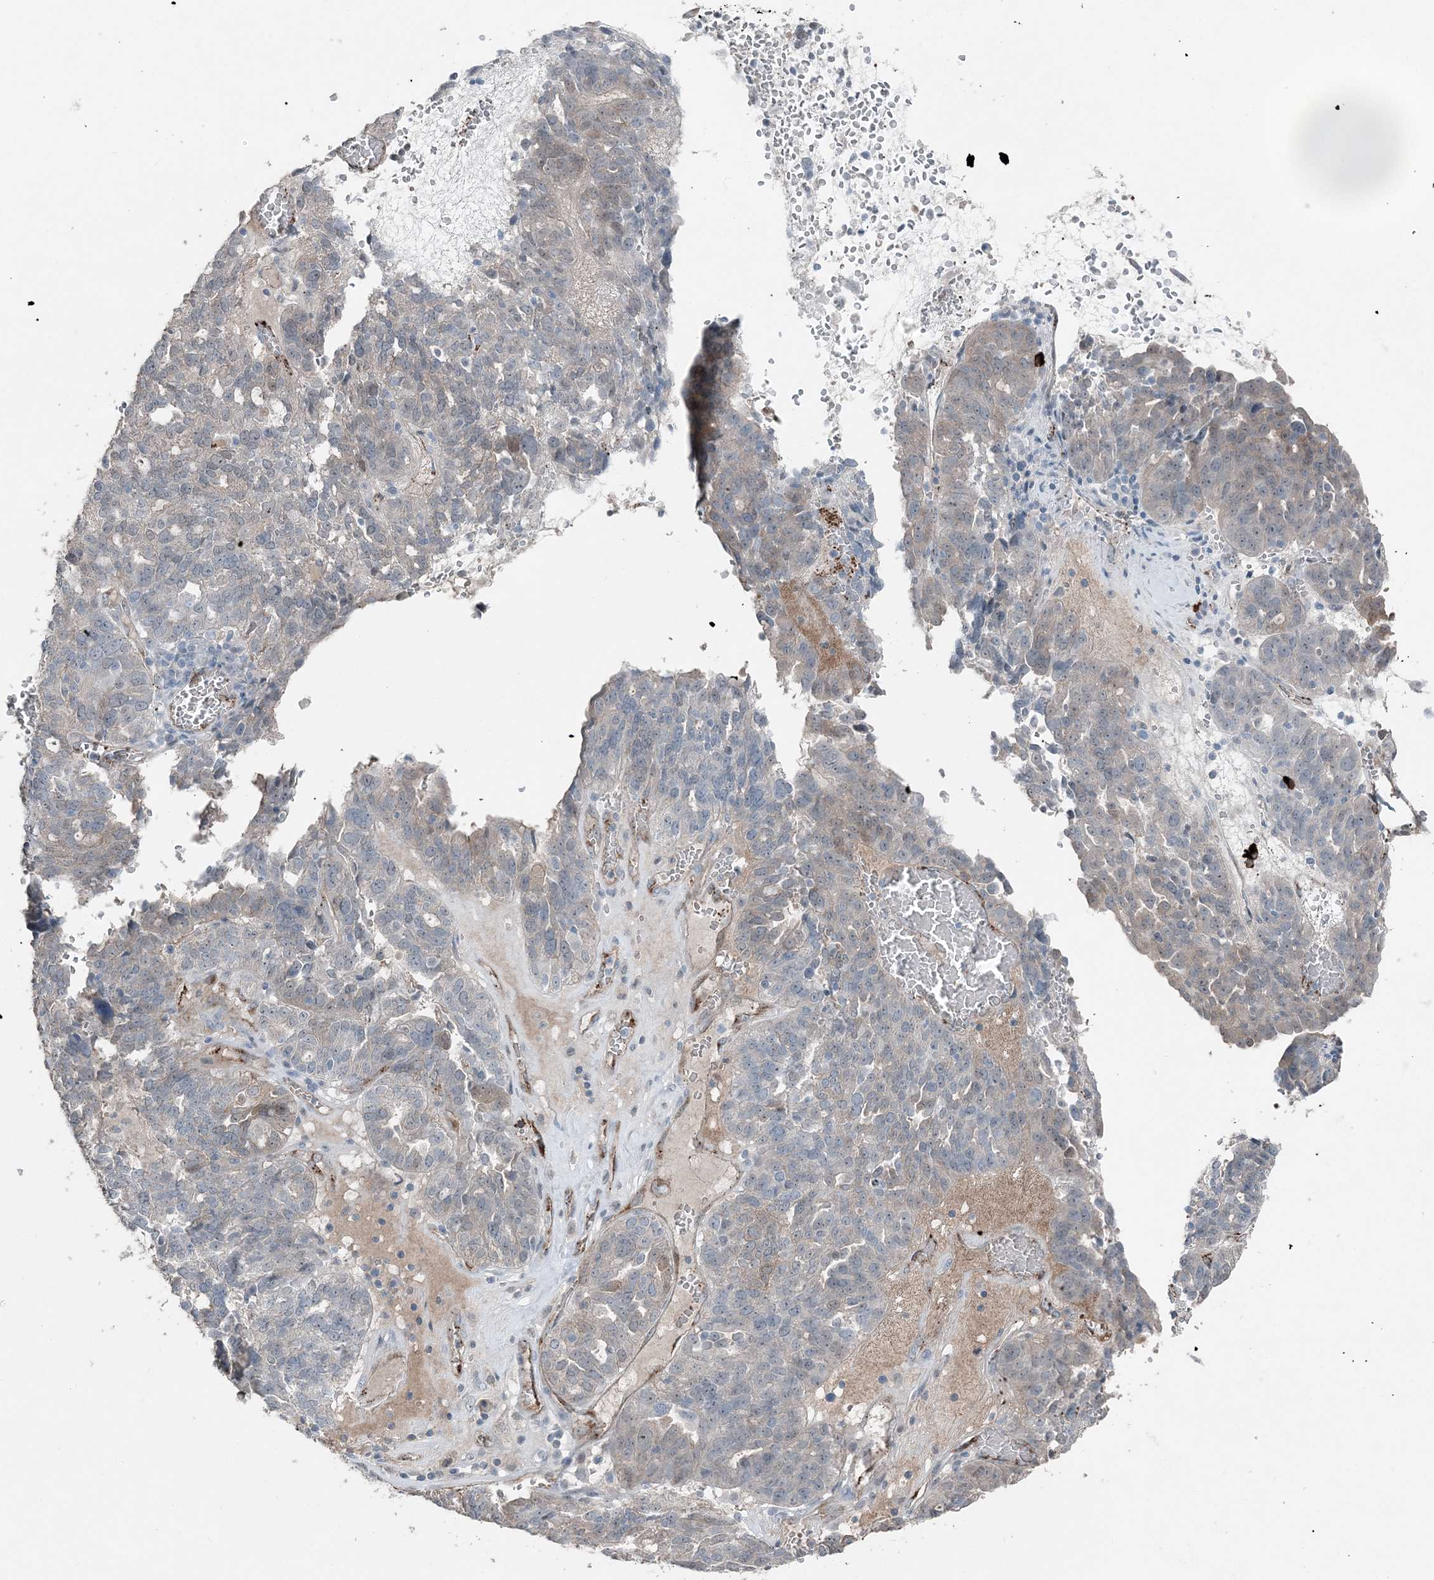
{"staining": {"intensity": "weak", "quantity": "<25%", "location": "cytoplasmic/membranous"}, "tissue": "ovarian cancer", "cell_type": "Tumor cells", "image_type": "cancer", "snomed": [{"axis": "morphology", "description": "Cystadenocarcinoma, serous, NOS"}, {"axis": "topography", "description": "Ovary"}], "caption": "Tumor cells show no significant protein staining in ovarian cancer.", "gene": "ELOVL7", "patient": {"sex": "female", "age": 59}}